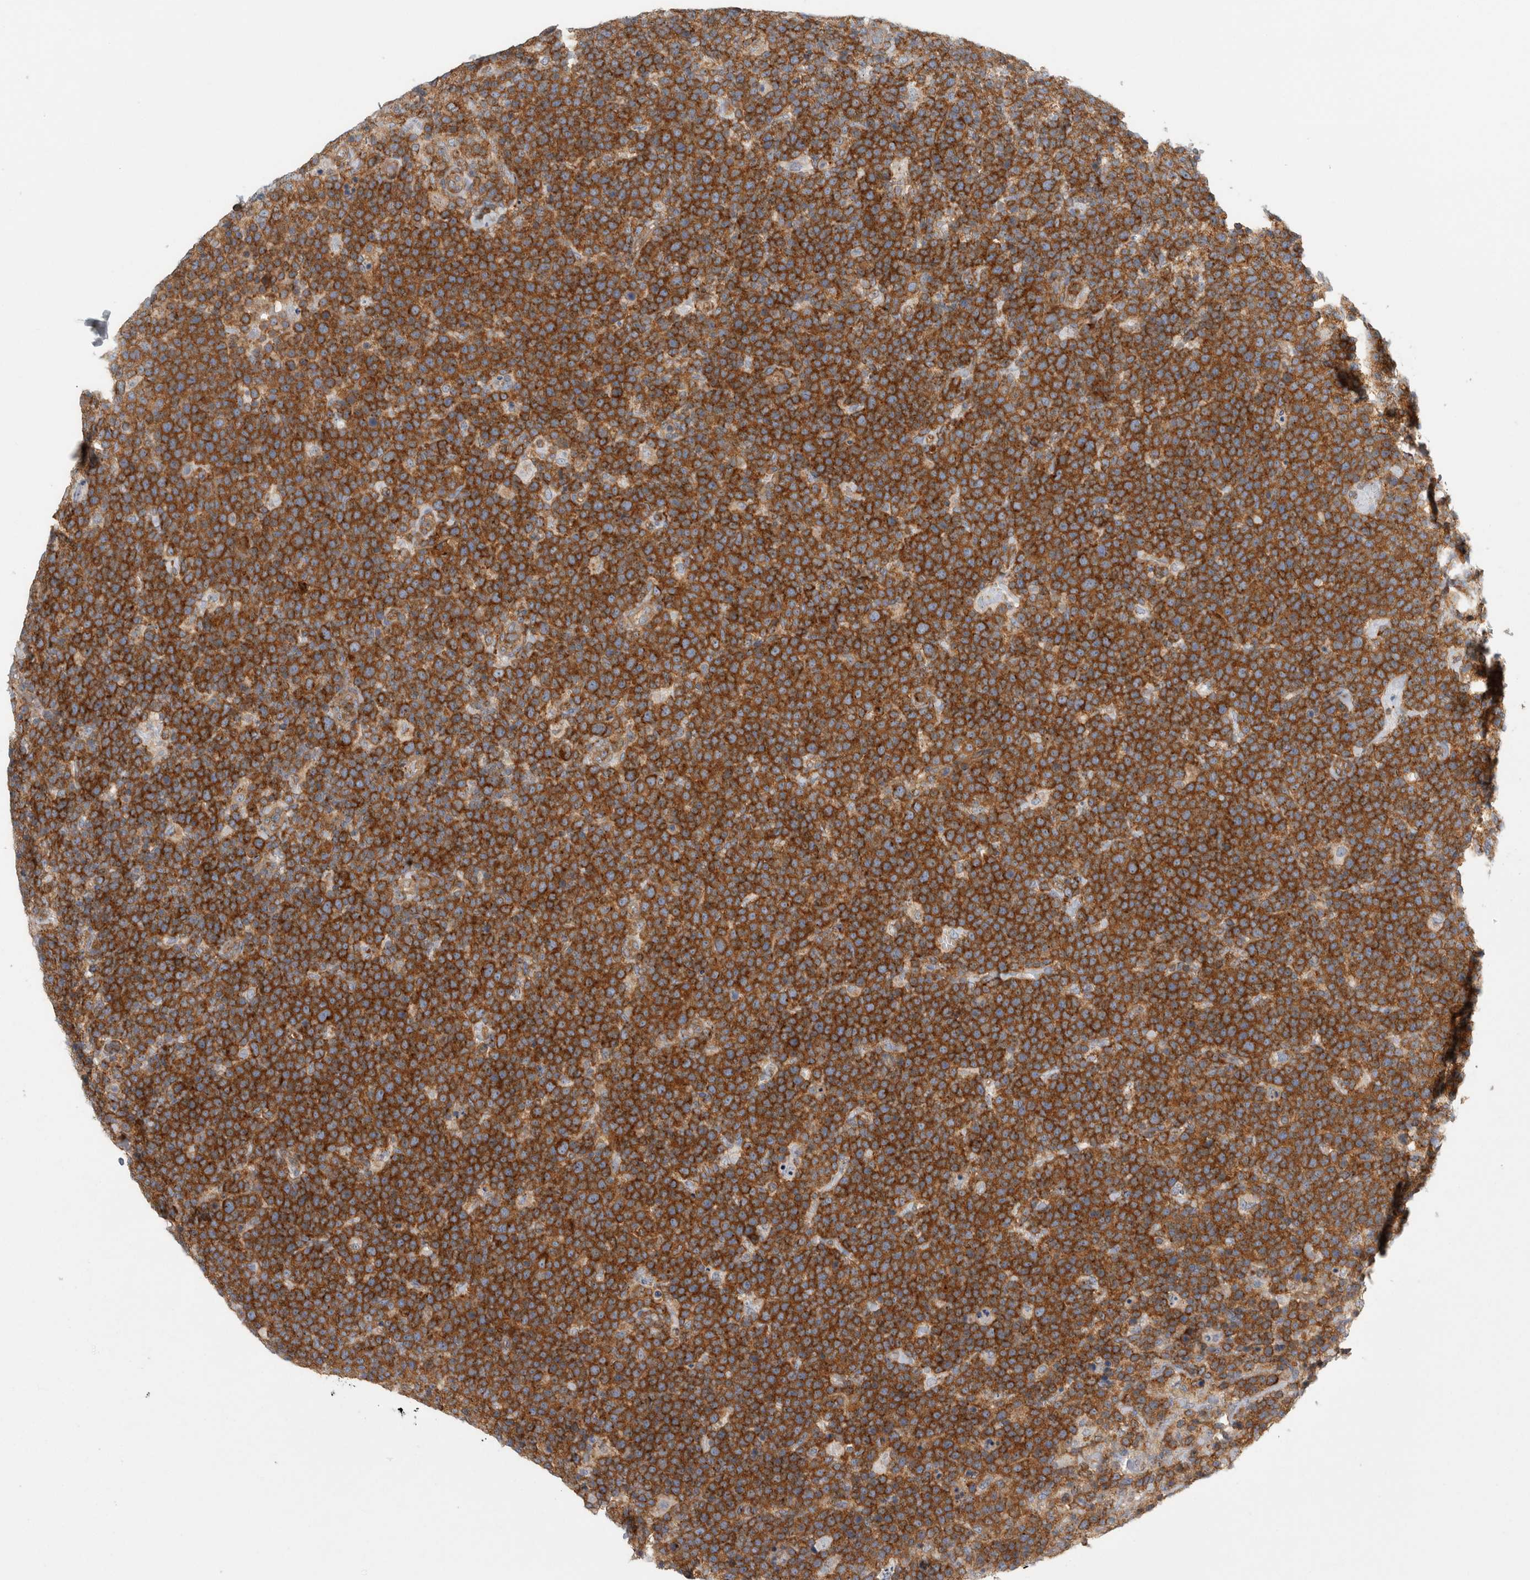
{"staining": {"intensity": "strong", "quantity": ">75%", "location": "cytoplasmic/membranous"}, "tissue": "lymphoma", "cell_type": "Tumor cells", "image_type": "cancer", "snomed": [{"axis": "morphology", "description": "Malignant lymphoma, non-Hodgkin's type, High grade"}, {"axis": "topography", "description": "Lymph node"}], "caption": "Lymphoma tissue reveals strong cytoplasmic/membranous expression in about >75% of tumor cells, visualized by immunohistochemistry.", "gene": "PEX6", "patient": {"sex": "male", "age": 61}}